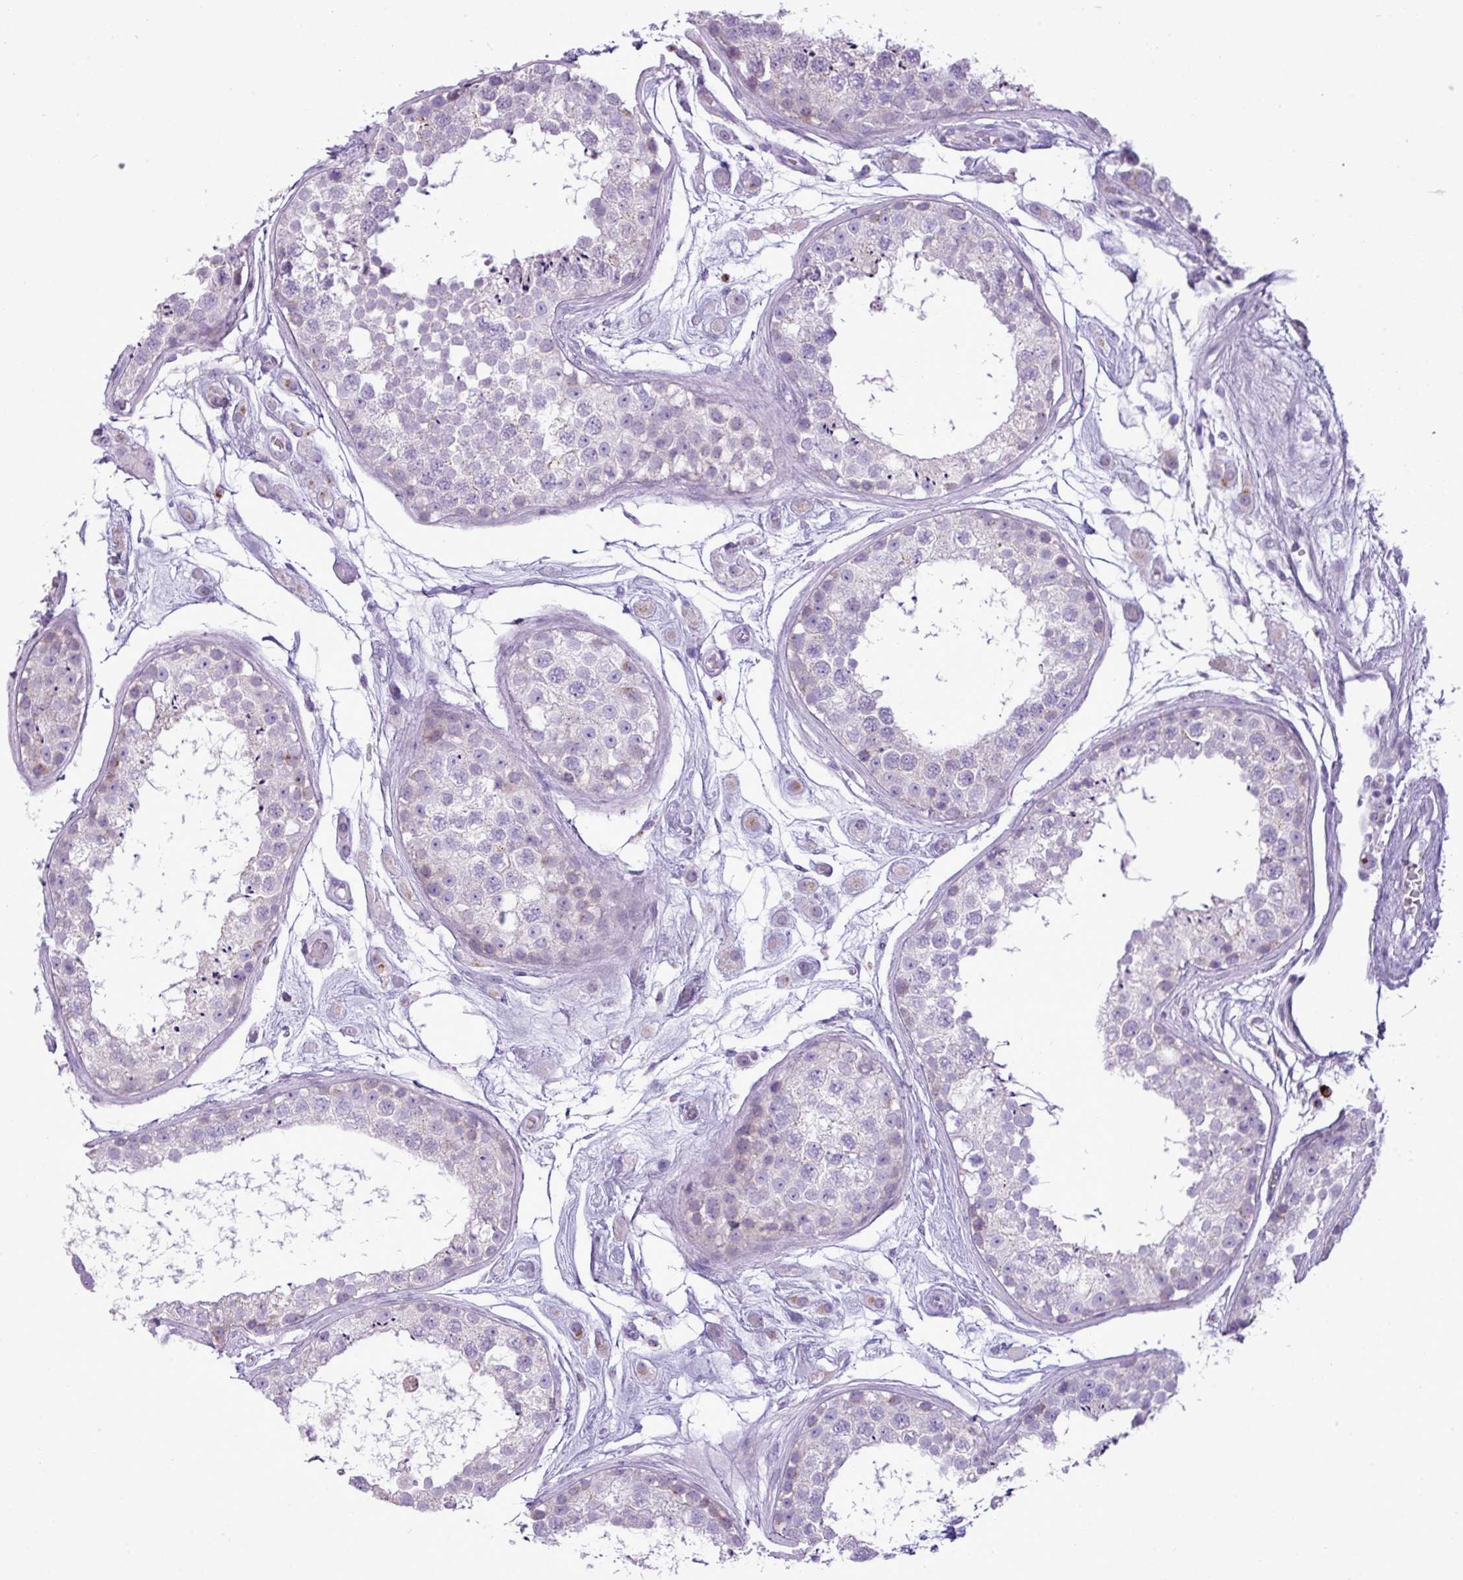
{"staining": {"intensity": "negative", "quantity": "none", "location": "none"}, "tissue": "testis", "cell_type": "Cells in seminiferous ducts", "image_type": "normal", "snomed": [{"axis": "morphology", "description": "Normal tissue, NOS"}, {"axis": "topography", "description": "Testis"}], "caption": "Testis stained for a protein using IHC reveals no staining cells in seminiferous ducts.", "gene": "FAM43A", "patient": {"sex": "male", "age": 25}}